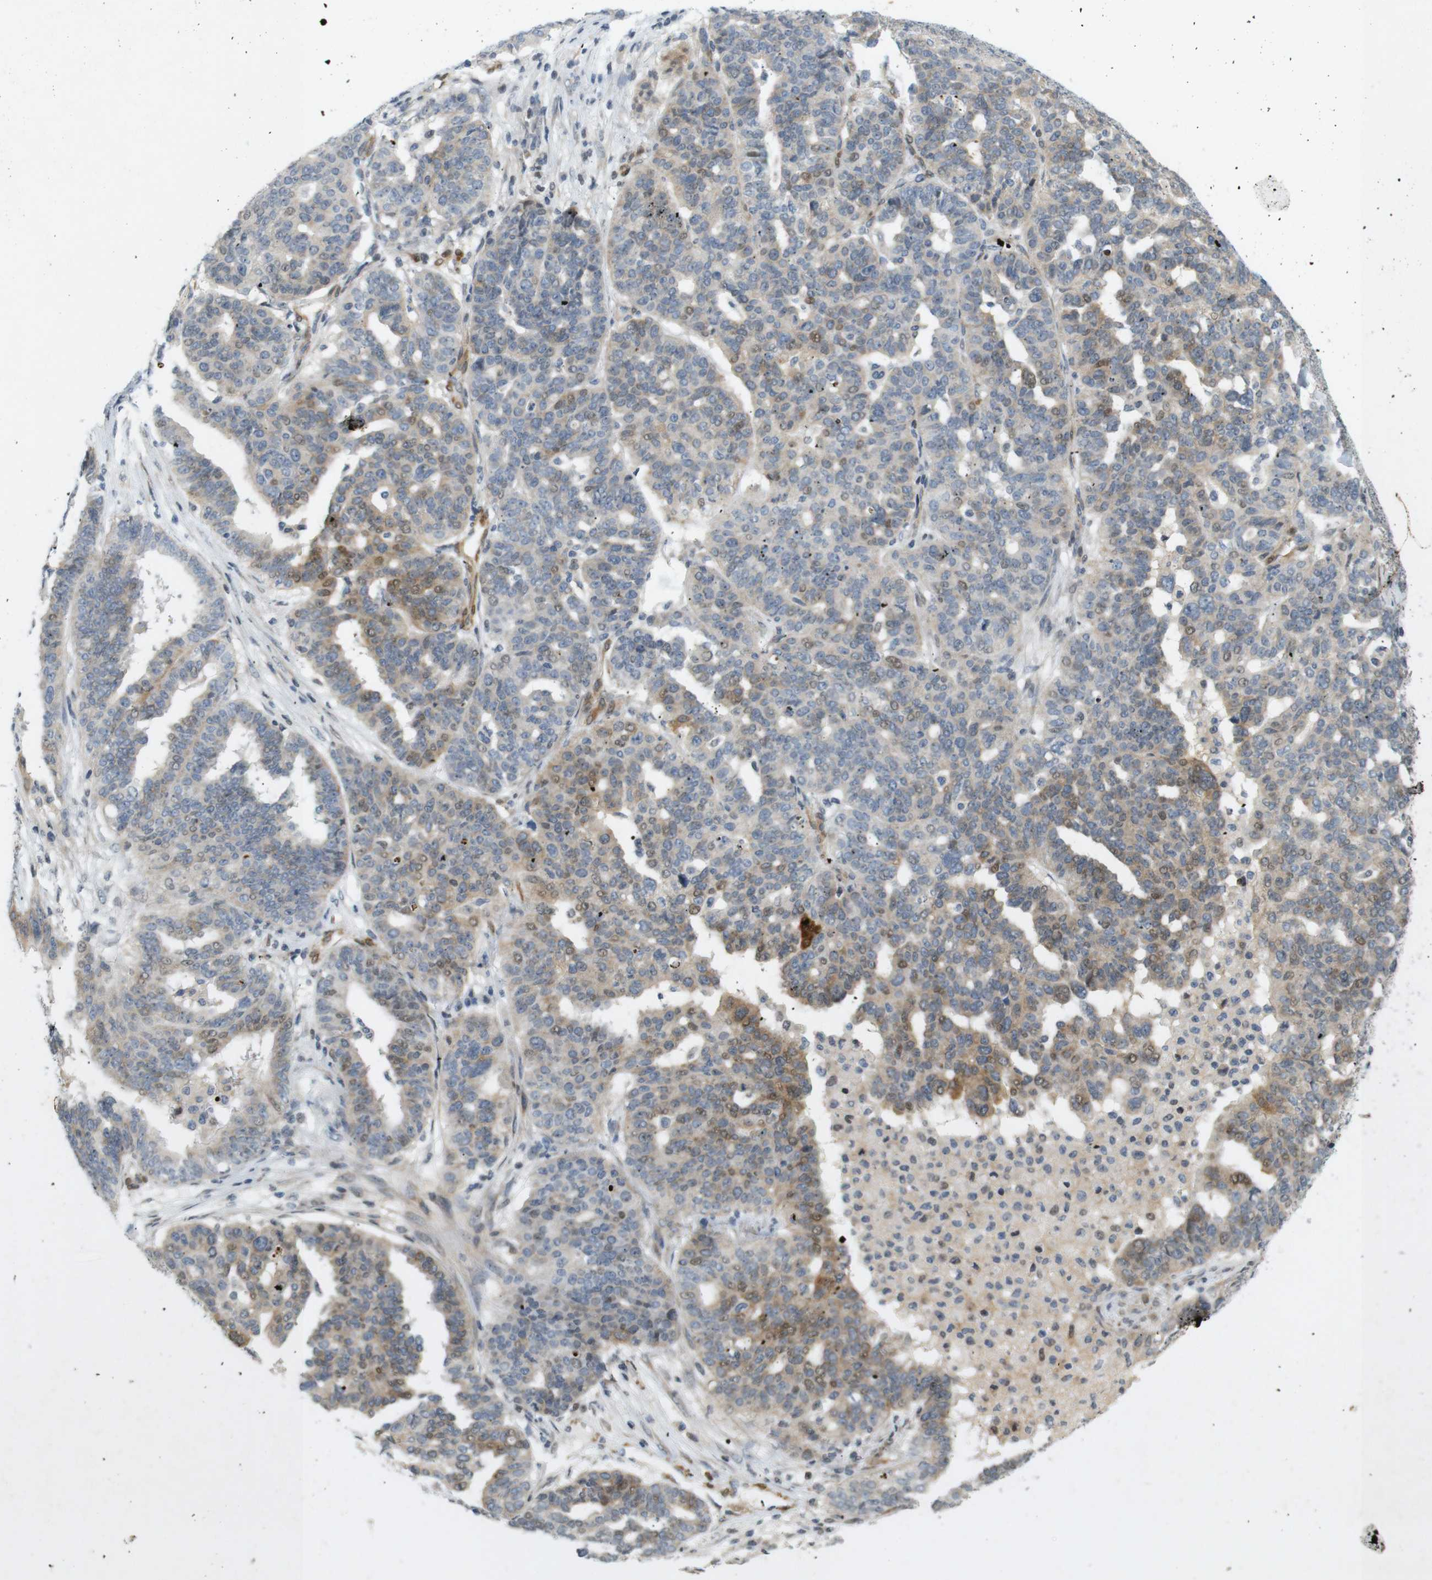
{"staining": {"intensity": "weak", "quantity": "25%-75%", "location": "cytoplasmic/membranous,nuclear"}, "tissue": "ovarian cancer", "cell_type": "Tumor cells", "image_type": "cancer", "snomed": [{"axis": "morphology", "description": "Cystadenocarcinoma, serous, NOS"}, {"axis": "topography", "description": "Ovary"}], "caption": "Protein expression analysis of ovarian serous cystadenocarcinoma exhibits weak cytoplasmic/membranous and nuclear positivity in about 25%-75% of tumor cells.", "gene": "PPP1R14A", "patient": {"sex": "female", "age": 59}}